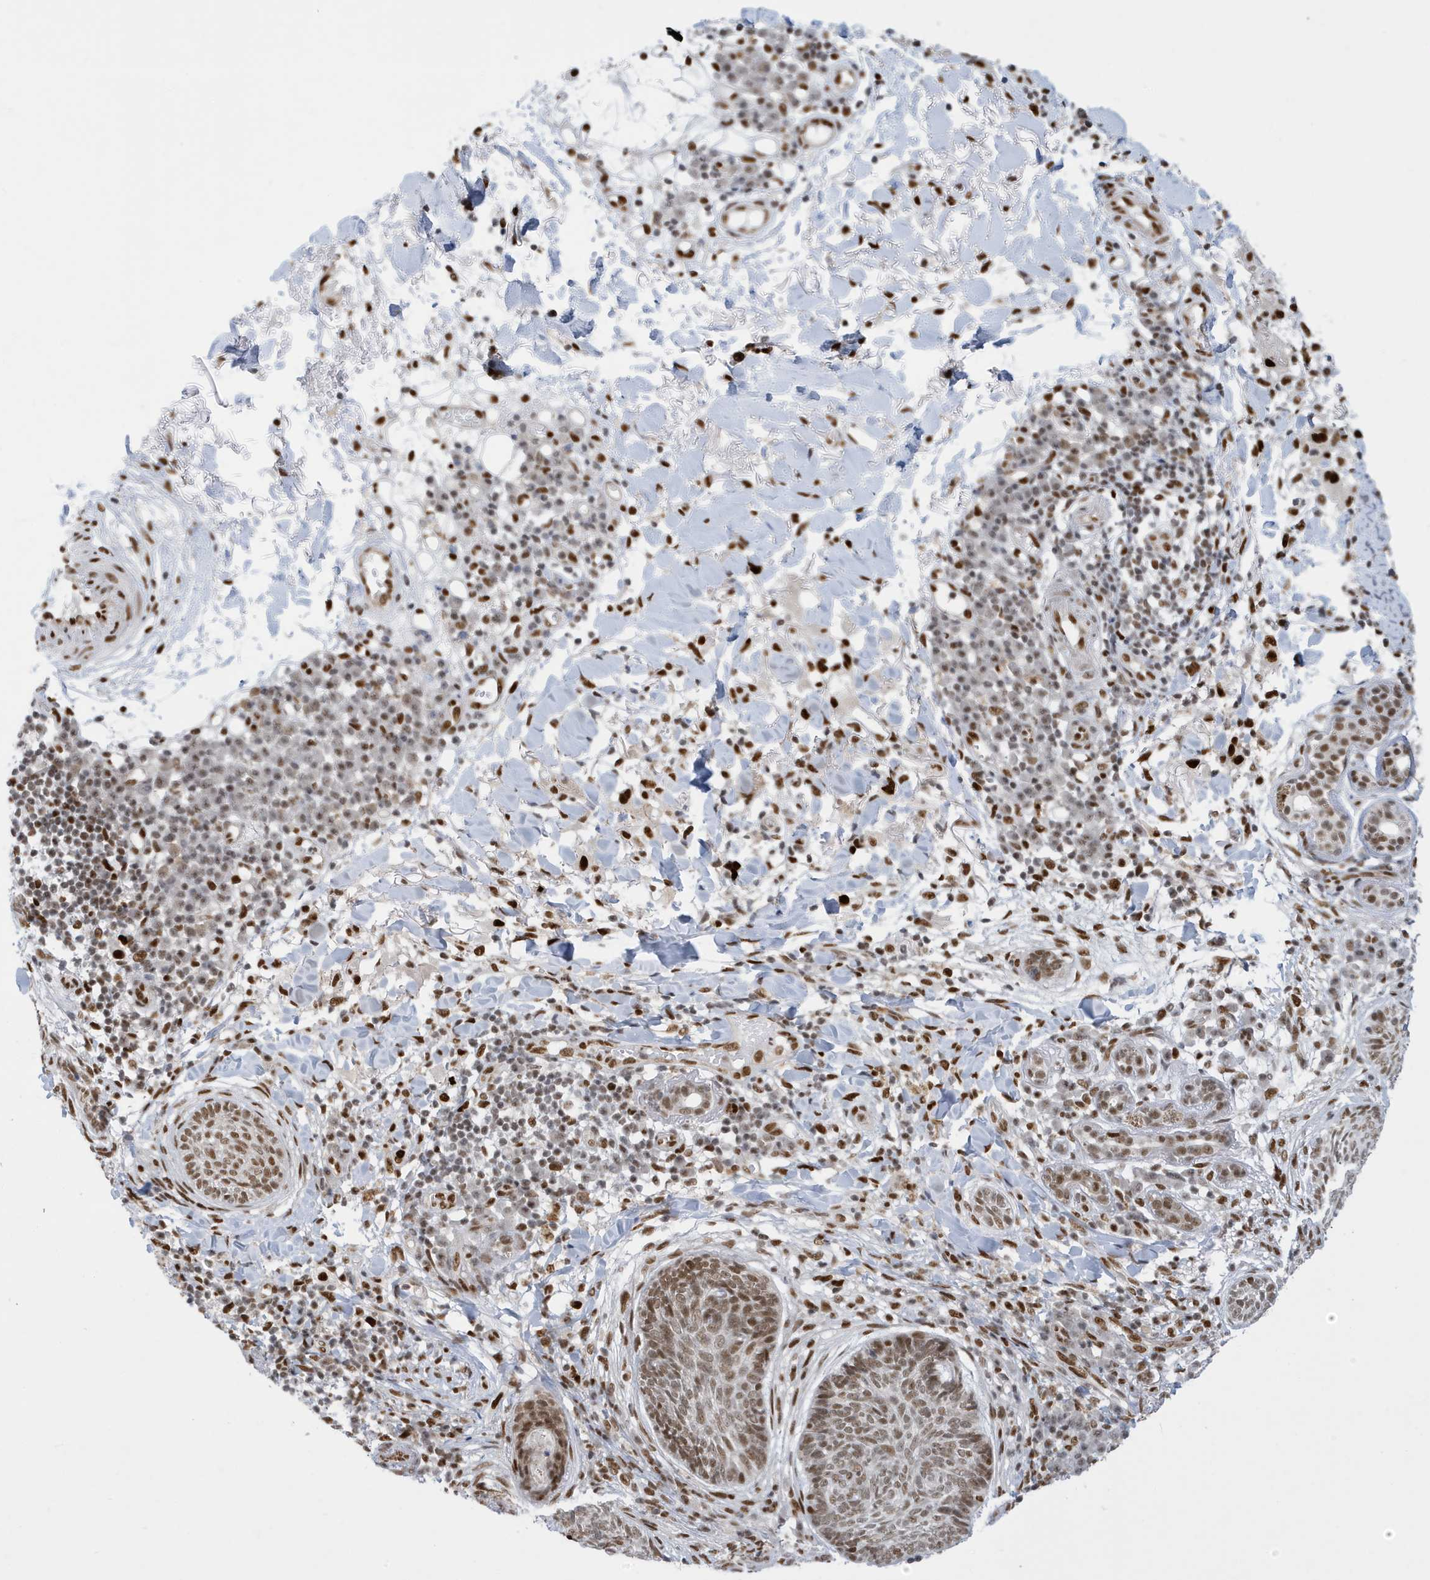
{"staining": {"intensity": "moderate", "quantity": ">75%", "location": "nuclear"}, "tissue": "skin cancer", "cell_type": "Tumor cells", "image_type": "cancer", "snomed": [{"axis": "morphology", "description": "Basal cell carcinoma"}, {"axis": "topography", "description": "Skin"}], "caption": "Skin cancer stained with a brown dye shows moderate nuclear positive expression in approximately >75% of tumor cells.", "gene": "PCYT1A", "patient": {"sex": "male", "age": 85}}